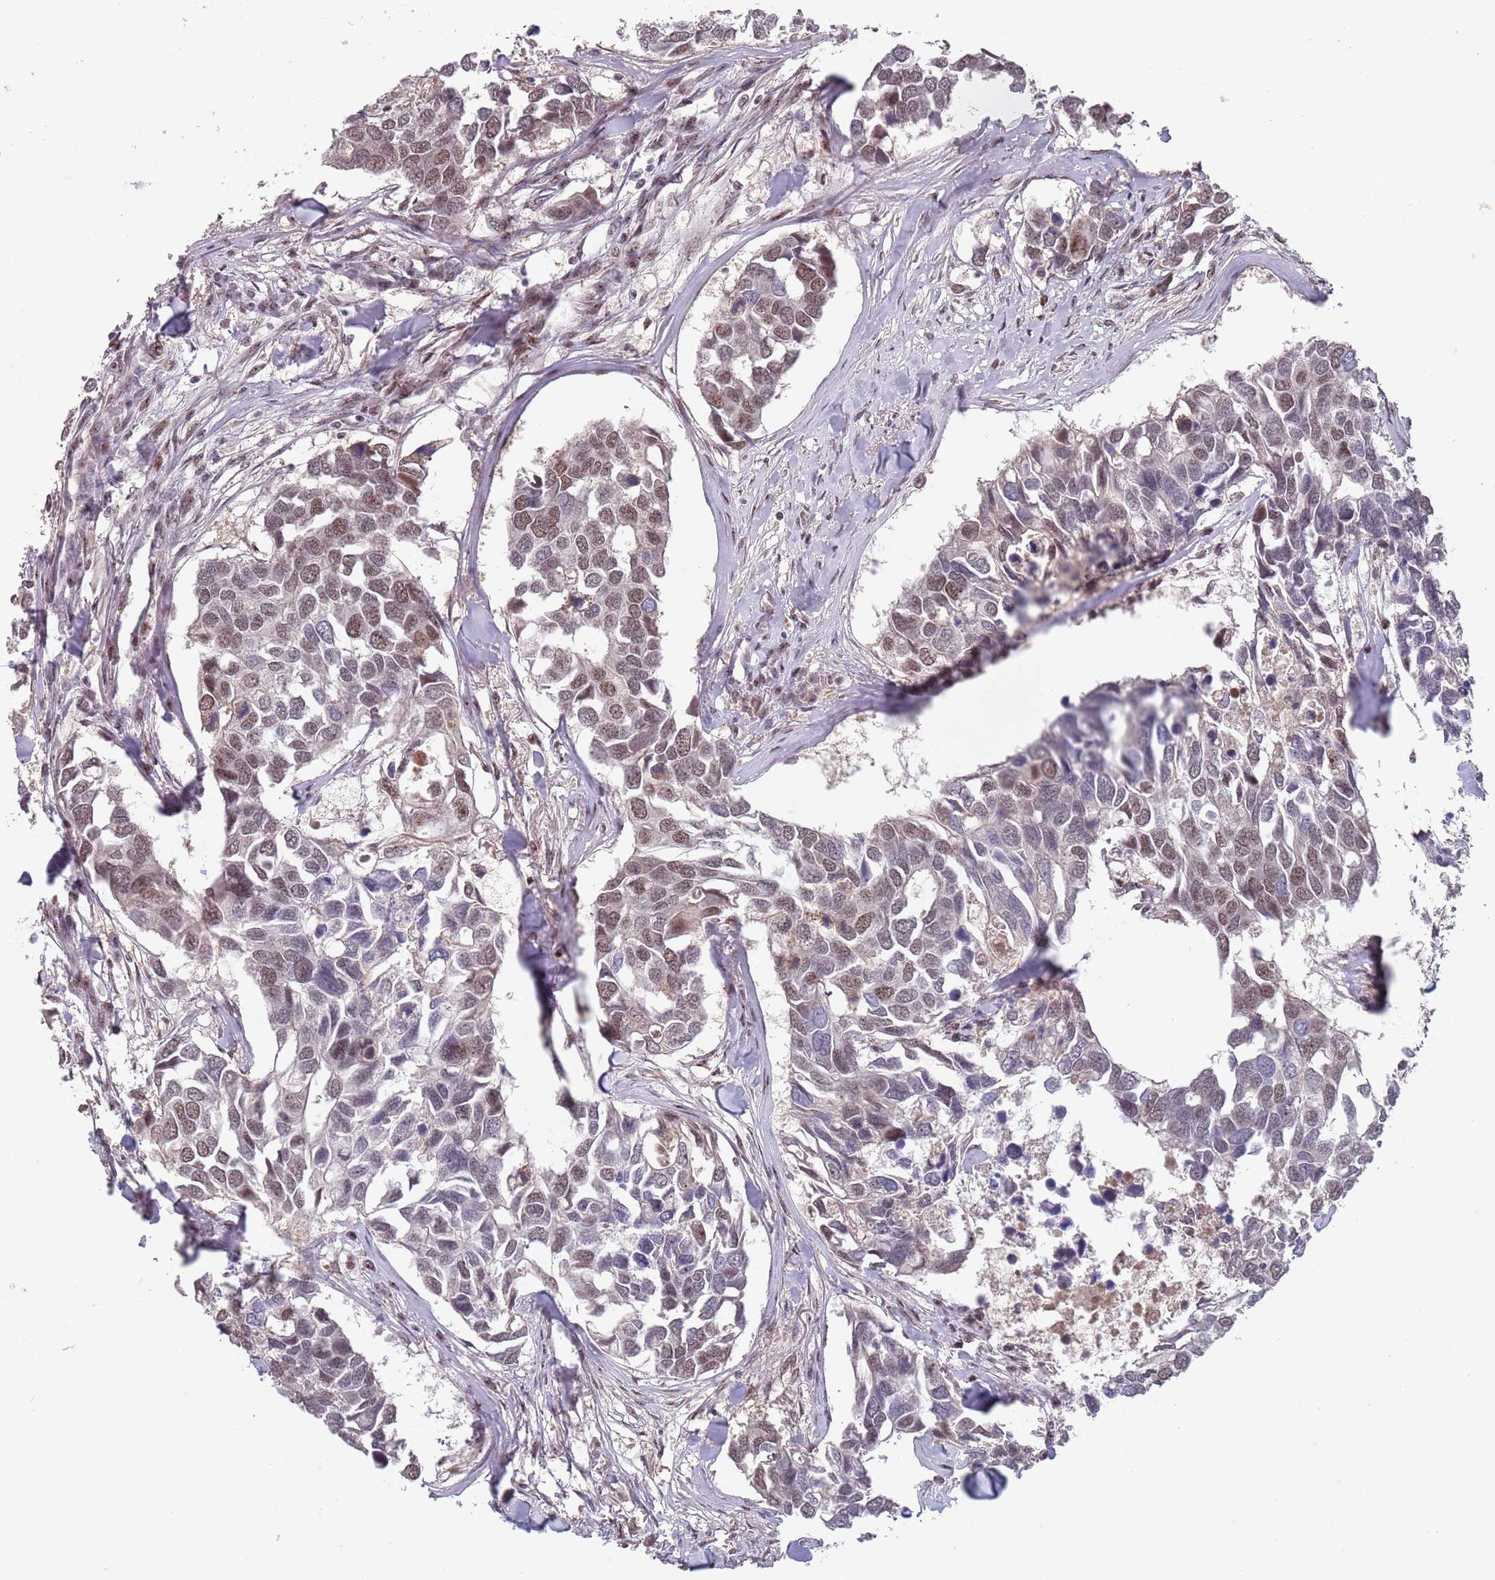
{"staining": {"intensity": "moderate", "quantity": ">75%", "location": "nuclear"}, "tissue": "breast cancer", "cell_type": "Tumor cells", "image_type": "cancer", "snomed": [{"axis": "morphology", "description": "Duct carcinoma"}, {"axis": "topography", "description": "Breast"}], "caption": "The immunohistochemical stain shows moderate nuclear staining in tumor cells of breast invasive ductal carcinoma tissue. Using DAB (brown) and hematoxylin (blue) stains, captured at high magnification using brightfield microscopy.", "gene": "CIZ1", "patient": {"sex": "female", "age": 83}}